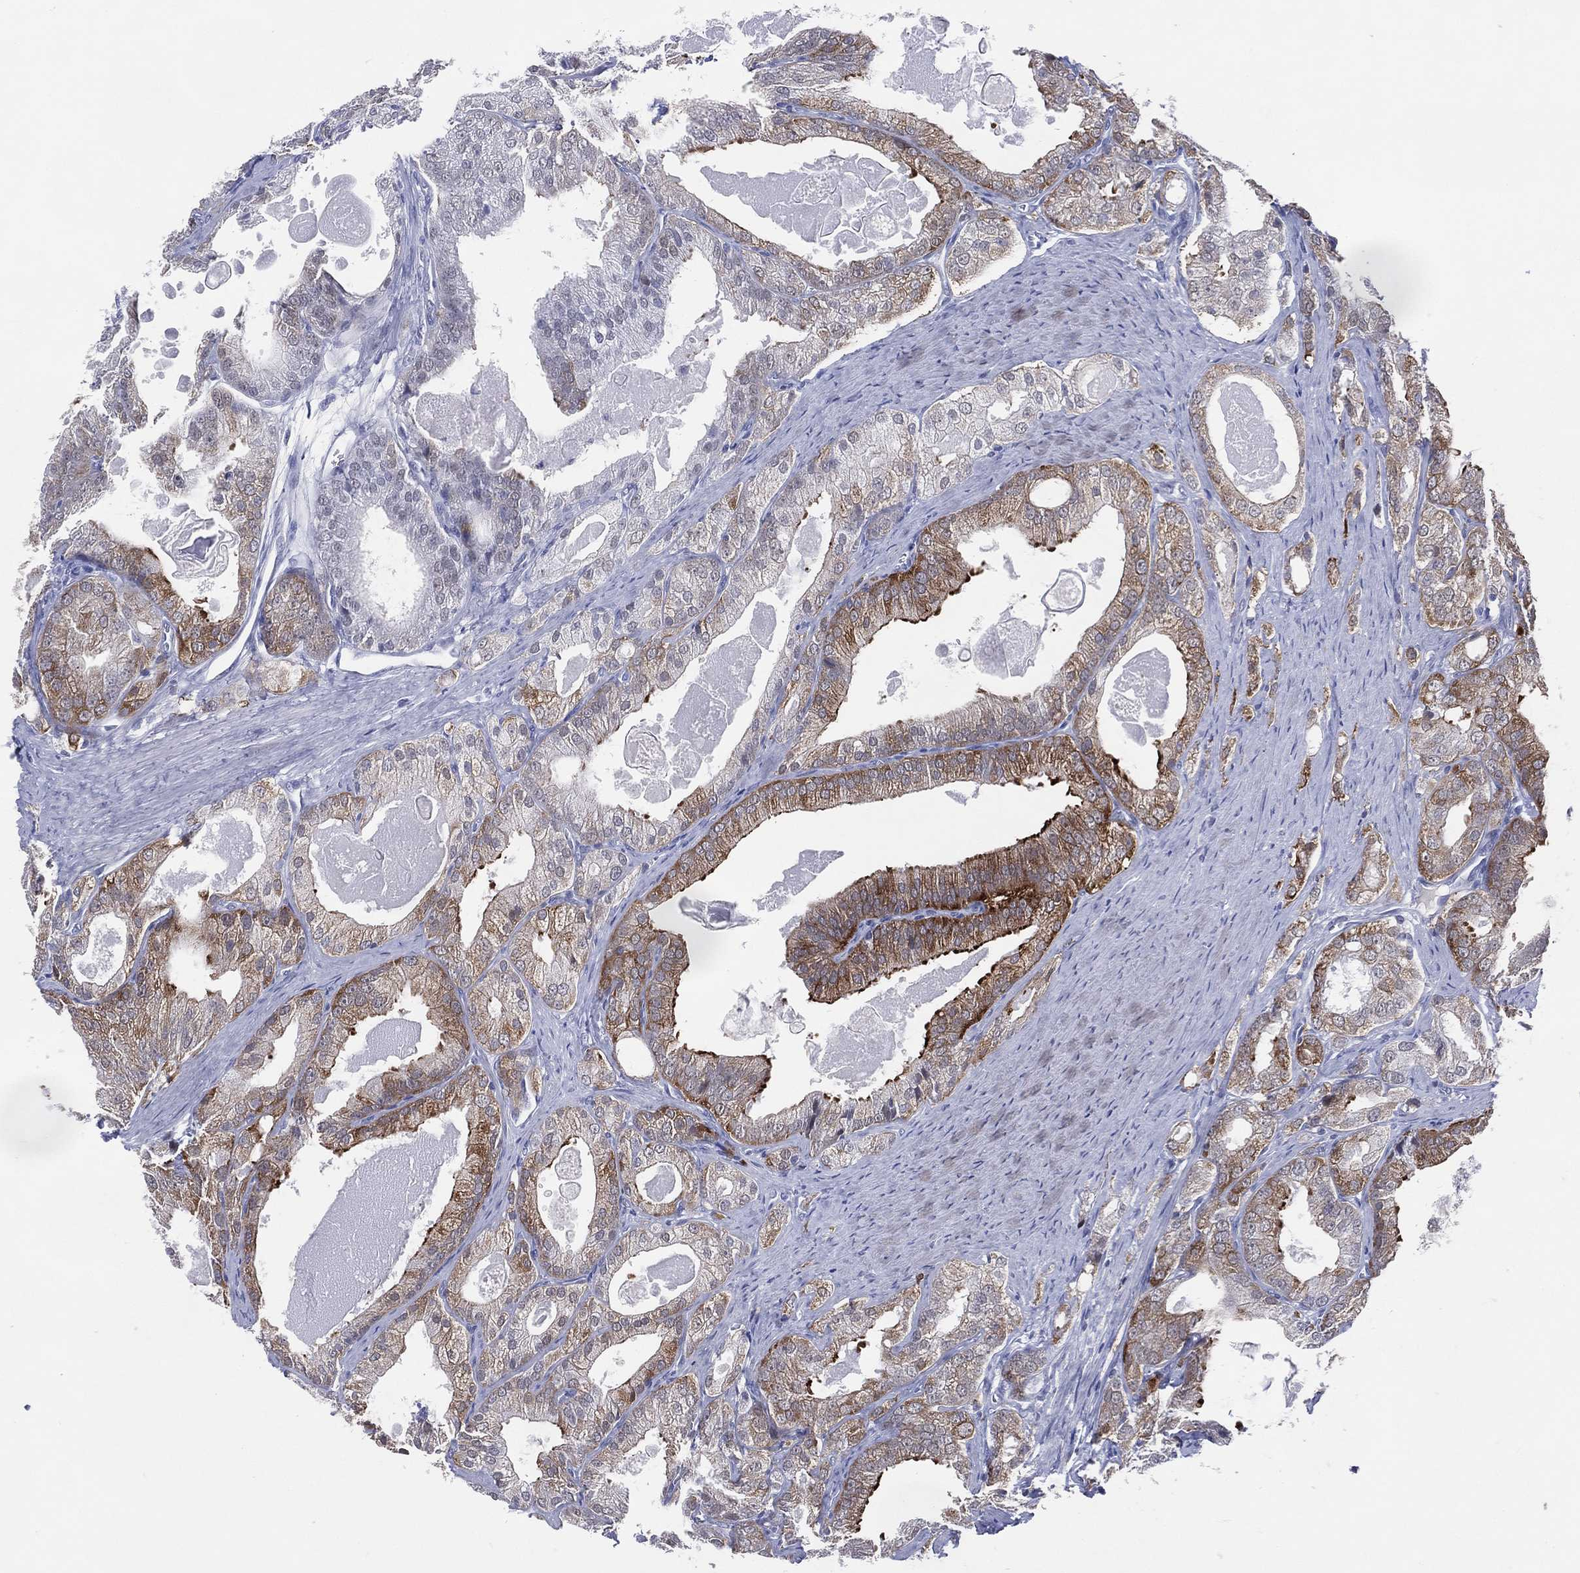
{"staining": {"intensity": "strong", "quantity": "25%-75%", "location": "cytoplasmic/membranous"}, "tissue": "prostate cancer", "cell_type": "Tumor cells", "image_type": "cancer", "snomed": [{"axis": "morphology", "description": "Adenocarcinoma, NOS"}, {"axis": "morphology", "description": "Adenocarcinoma, High grade"}, {"axis": "topography", "description": "Prostate"}], "caption": "IHC photomicrograph of prostate cancer stained for a protein (brown), which demonstrates high levels of strong cytoplasmic/membranous staining in about 25%-75% of tumor cells.", "gene": "CFAP58", "patient": {"sex": "male", "age": 70}}